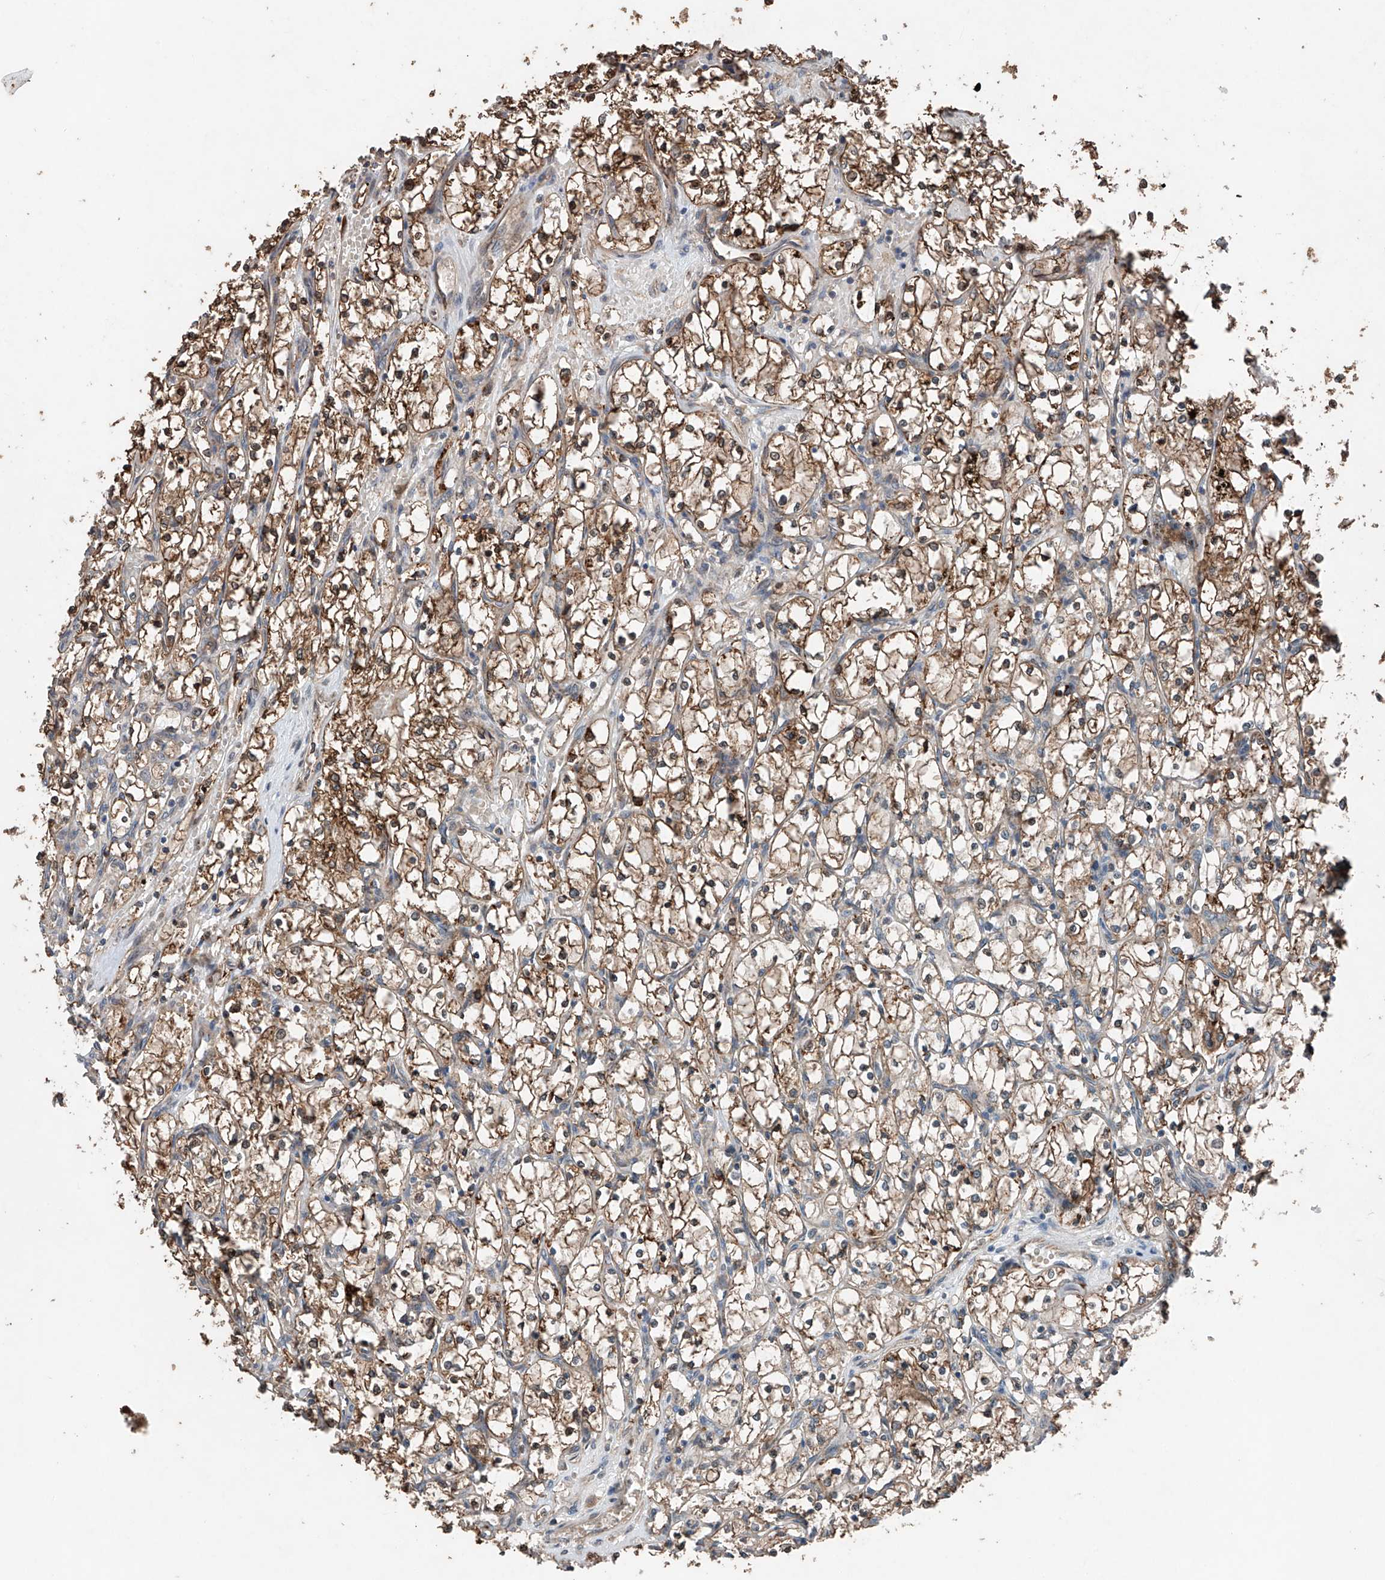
{"staining": {"intensity": "moderate", "quantity": ">75%", "location": "cytoplasmic/membranous"}, "tissue": "renal cancer", "cell_type": "Tumor cells", "image_type": "cancer", "snomed": [{"axis": "morphology", "description": "Adenocarcinoma, NOS"}, {"axis": "topography", "description": "Kidney"}], "caption": "Renal cancer (adenocarcinoma) stained for a protein (brown) shows moderate cytoplasmic/membranous positive expression in approximately >75% of tumor cells.", "gene": "AP4B1", "patient": {"sex": "female", "age": 69}}